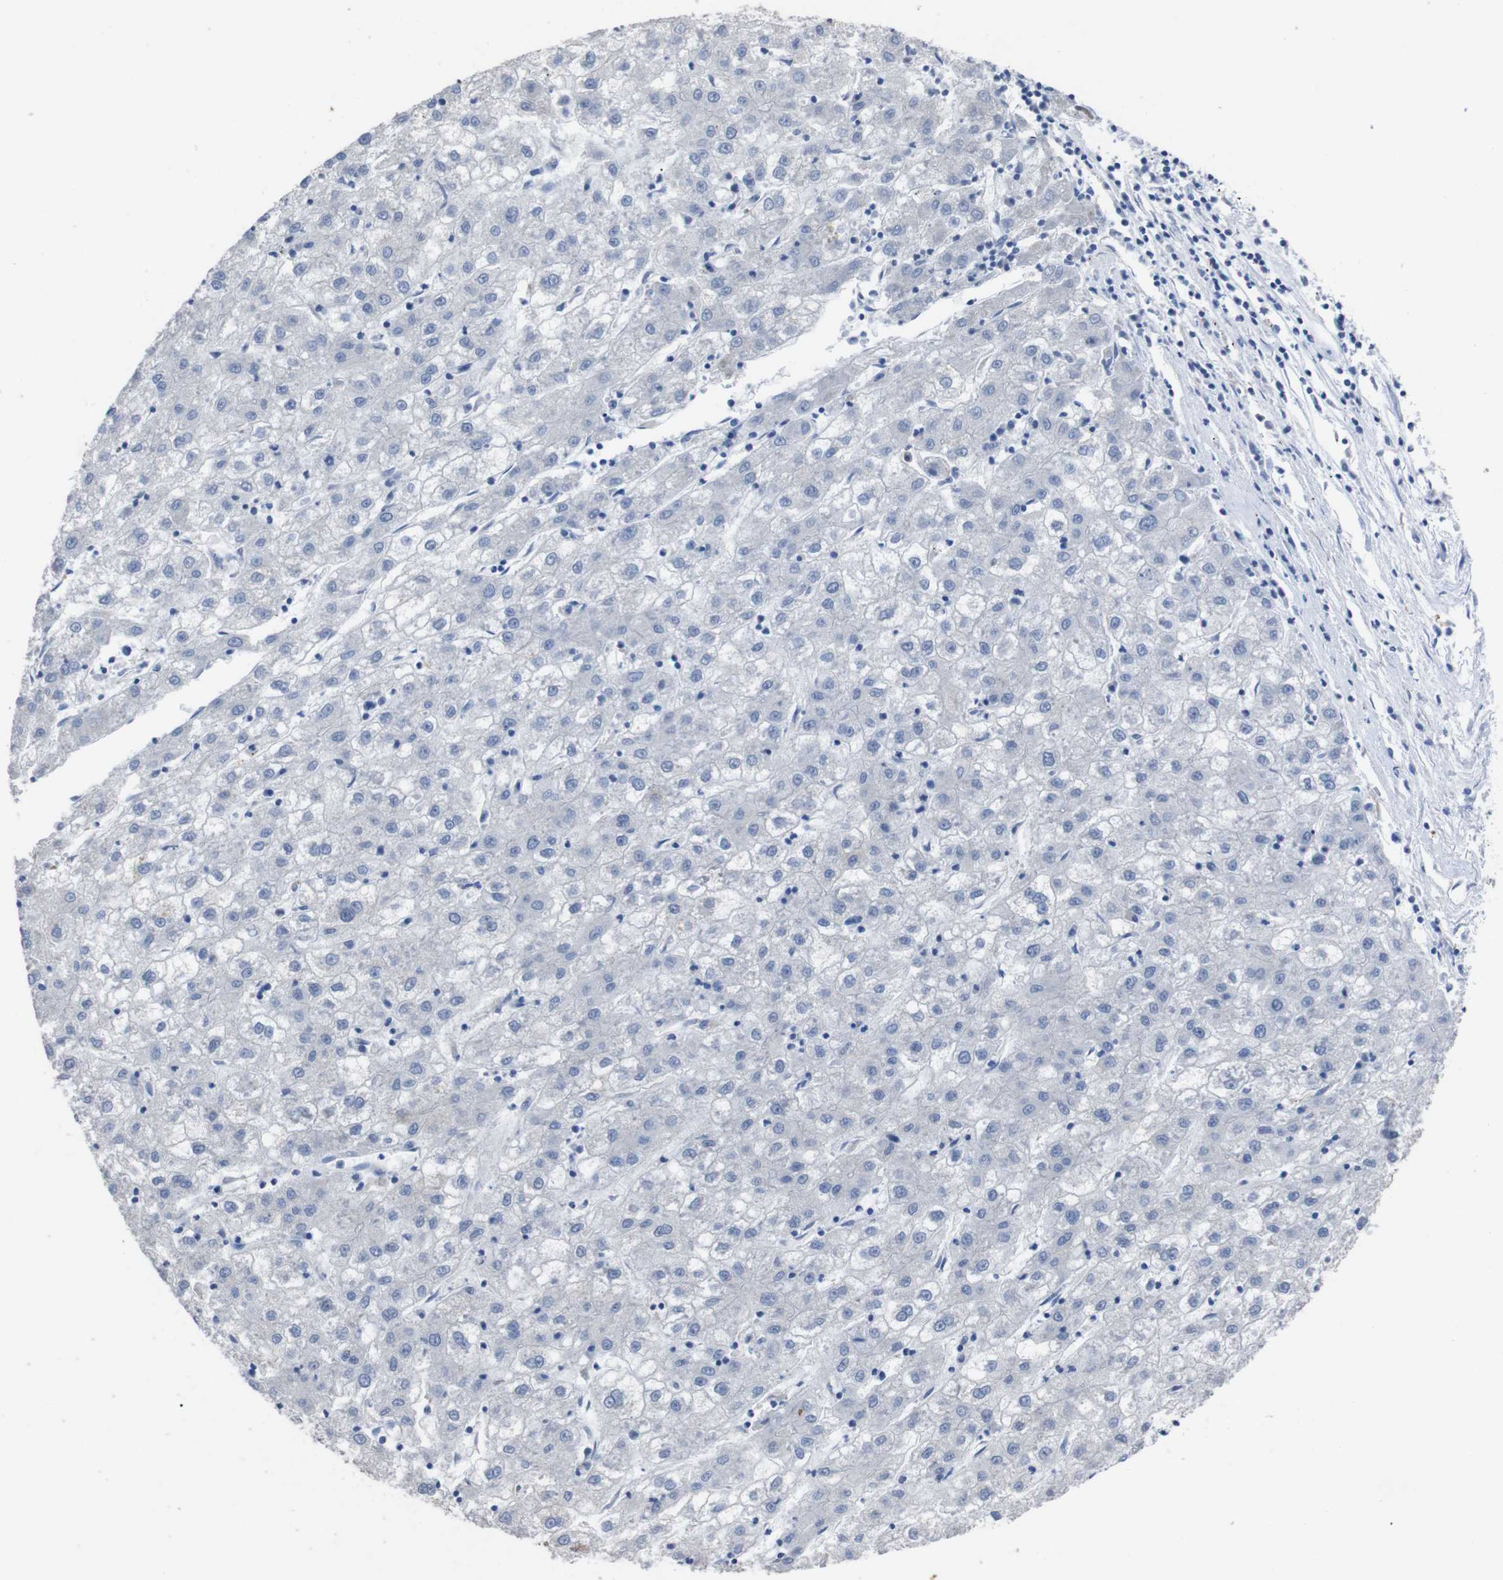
{"staining": {"intensity": "negative", "quantity": "none", "location": "none"}, "tissue": "liver cancer", "cell_type": "Tumor cells", "image_type": "cancer", "snomed": [{"axis": "morphology", "description": "Carcinoma, Hepatocellular, NOS"}, {"axis": "topography", "description": "Liver"}], "caption": "An IHC image of liver cancer is shown. There is no staining in tumor cells of liver cancer.", "gene": "GJB2", "patient": {"sex": "male", "age": 72}}